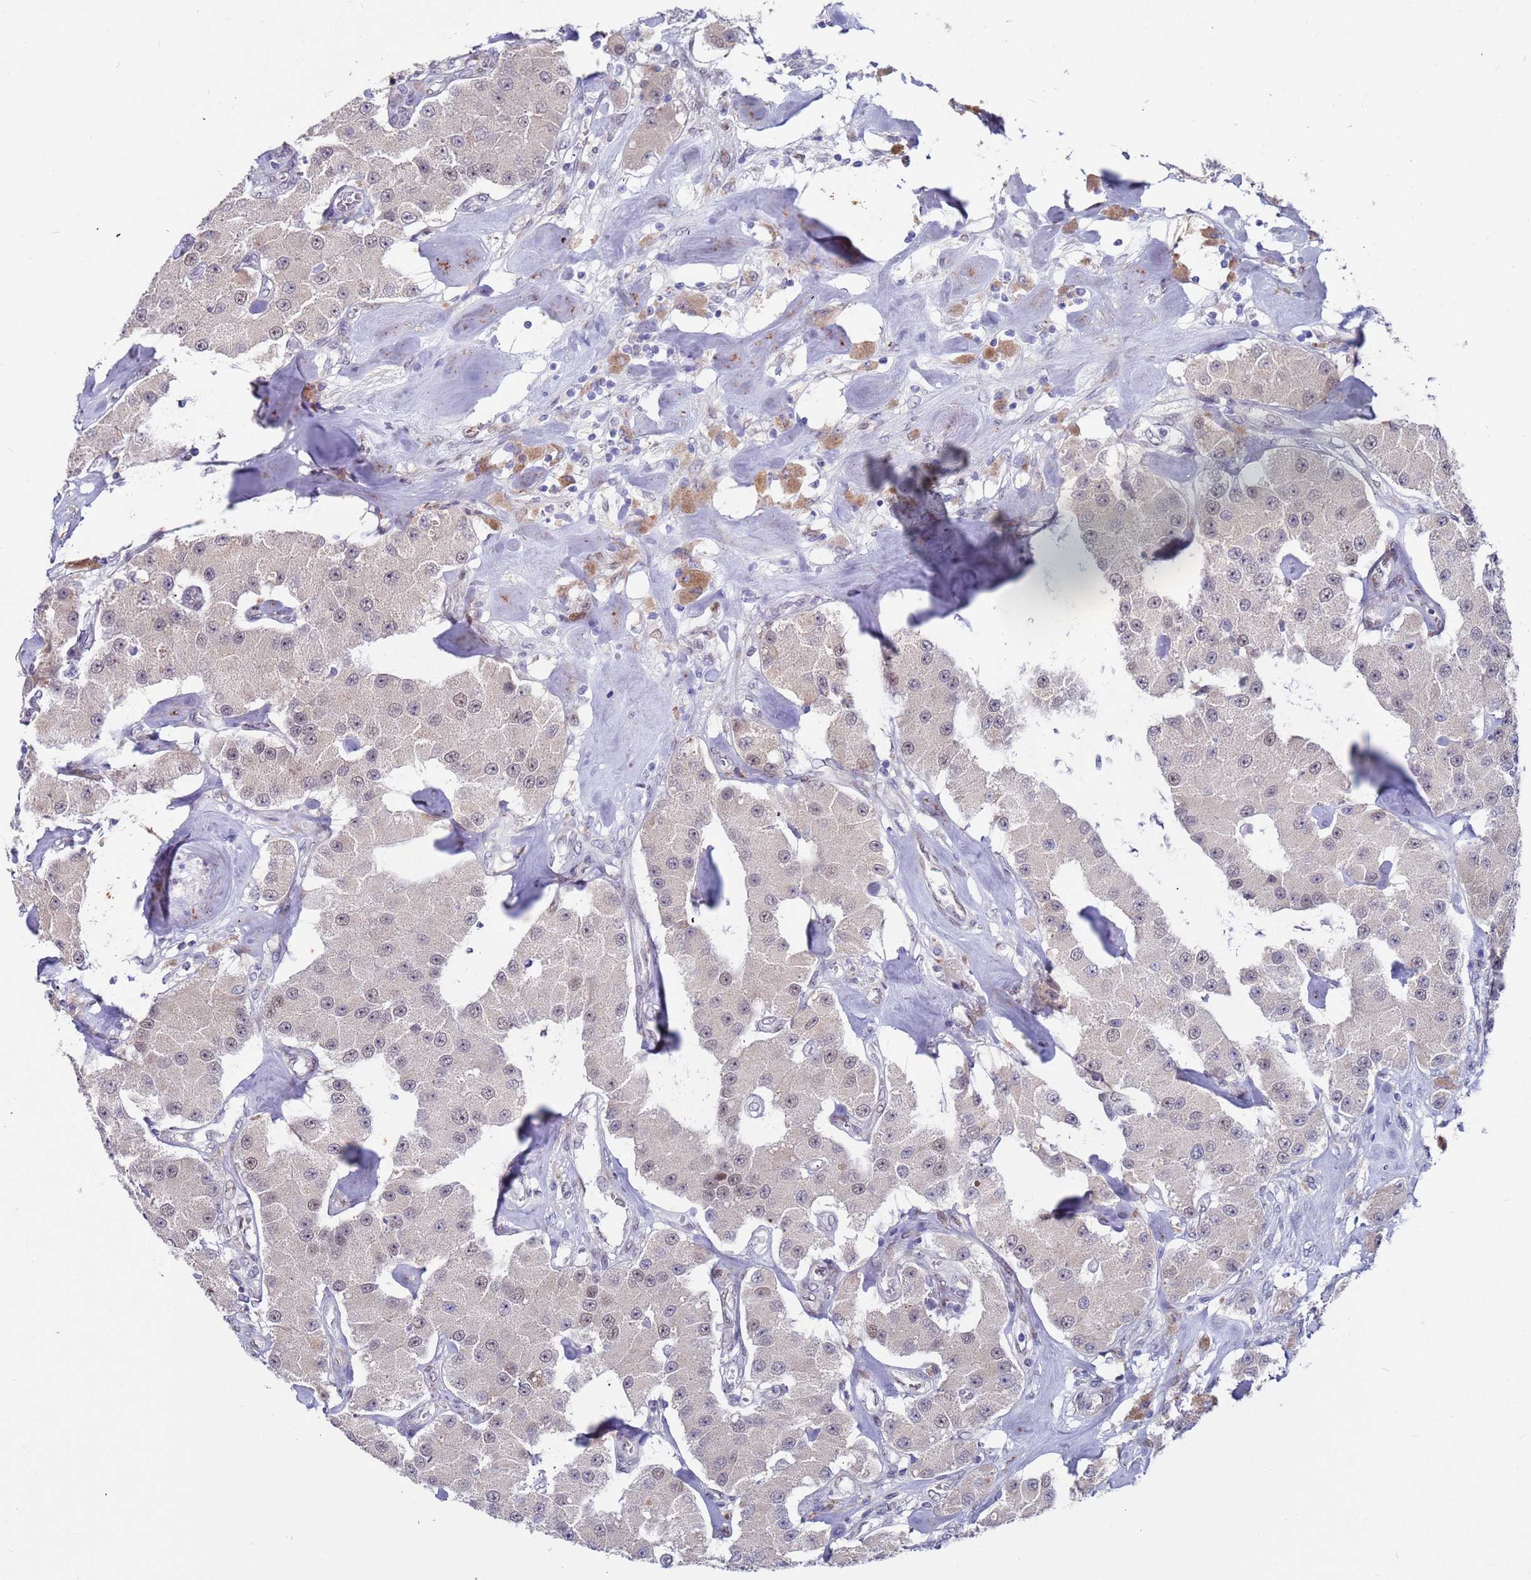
{"staining": {"intensity": "negative", "quantity": "none", "location": "none"}, "tissue": "carcinoid", "cell_type": "Tumor cells", "image_type": "cancer", "snomed": [{"axis": "morphology", "description": "Carcinoid, malignant, NOS"}, {"axis": "topography", "description": "Pancreas"}], "caption": "High magnification brightfield microscopy of malignant carcinoid stained with DAB (brown) and counterstained with hematoxylin (blue): tumor cells show no significant positivity. (DAB immunohistochemistry with hematoxylin counter stain).", "gene": "FBXO27", "patient": {"sex": "male", "age": 41}}